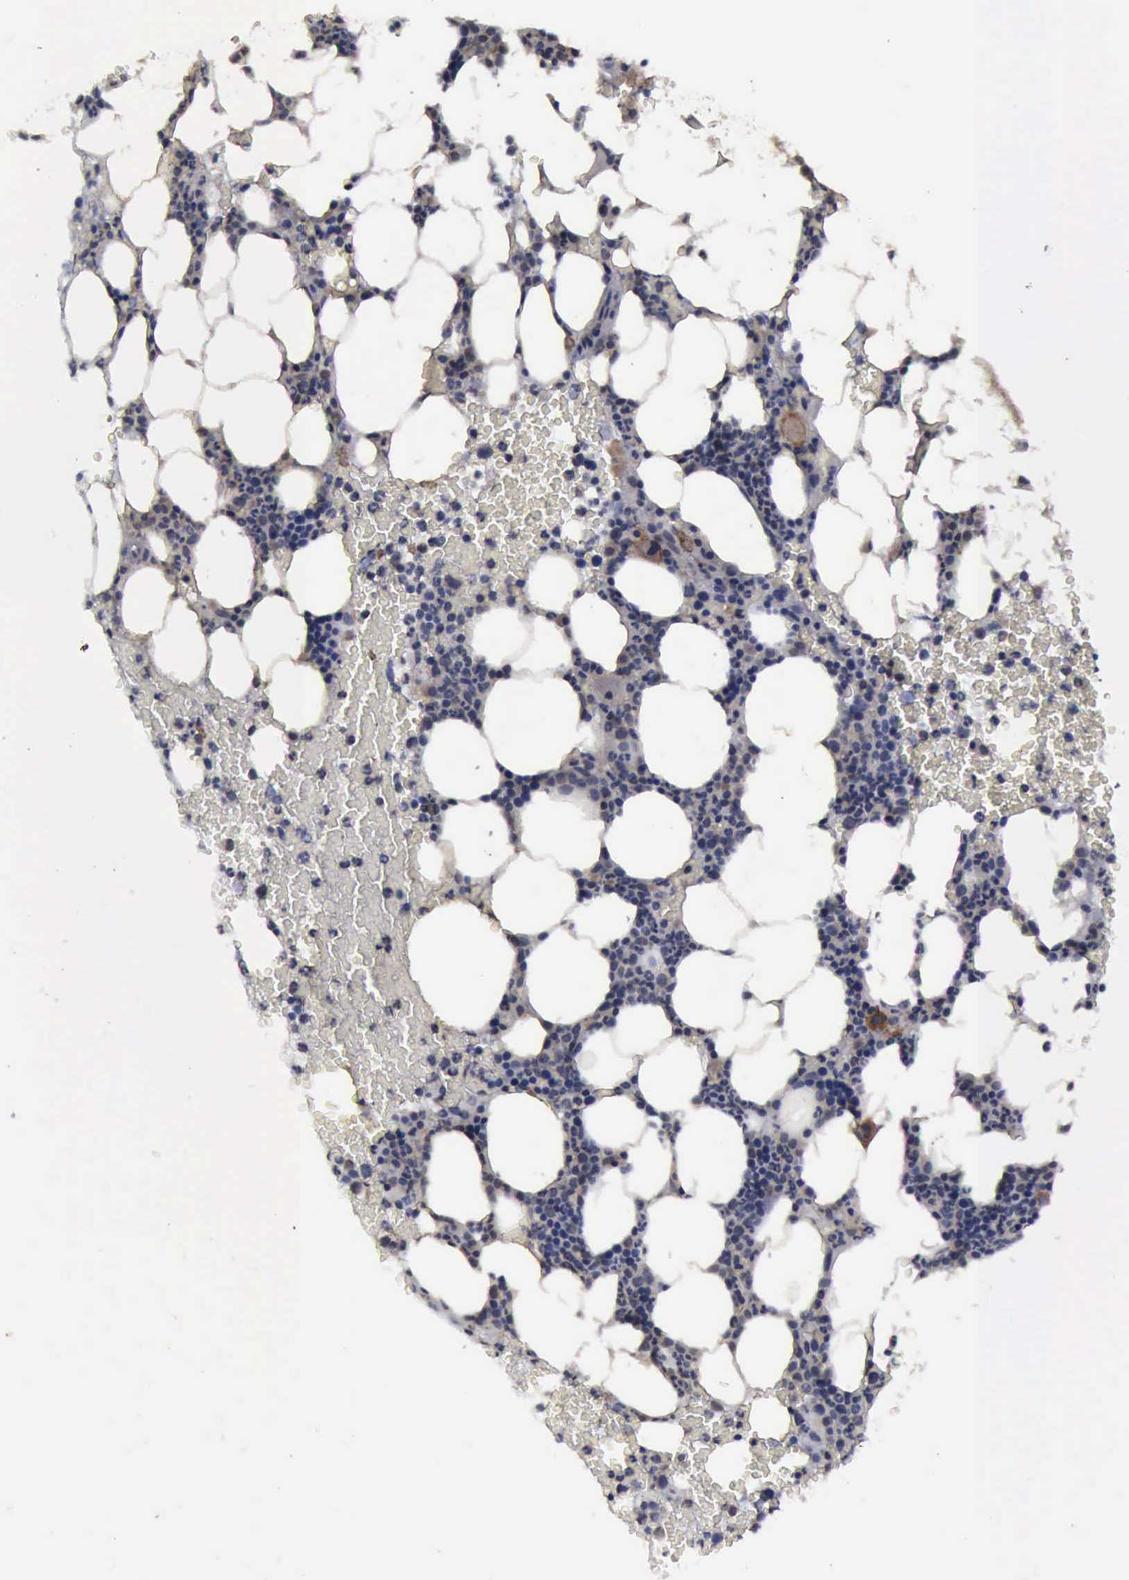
{"staining": {"intensity": "moderate", "quantity": "<25%", "location": "cytoplasmic/membranous"}, "tissue": "bone marrow", "cell_type": "Hematopoietic cells", "image_type": "normal", "snomed": [{"axis": "morphology", "description": "Normal tissue, NOS"}, {"axis": "topography", "description": "Bone marrow"}], "caption": "IHC histopathology image of normal human bone marrow stained for a protein (brown), which displays low levels of moderate cytoplasmic/membranous staining in about <25% of hematopoietic cells.", "gene": "CRKL", "patient": {"sex": "female", "age": 53}}